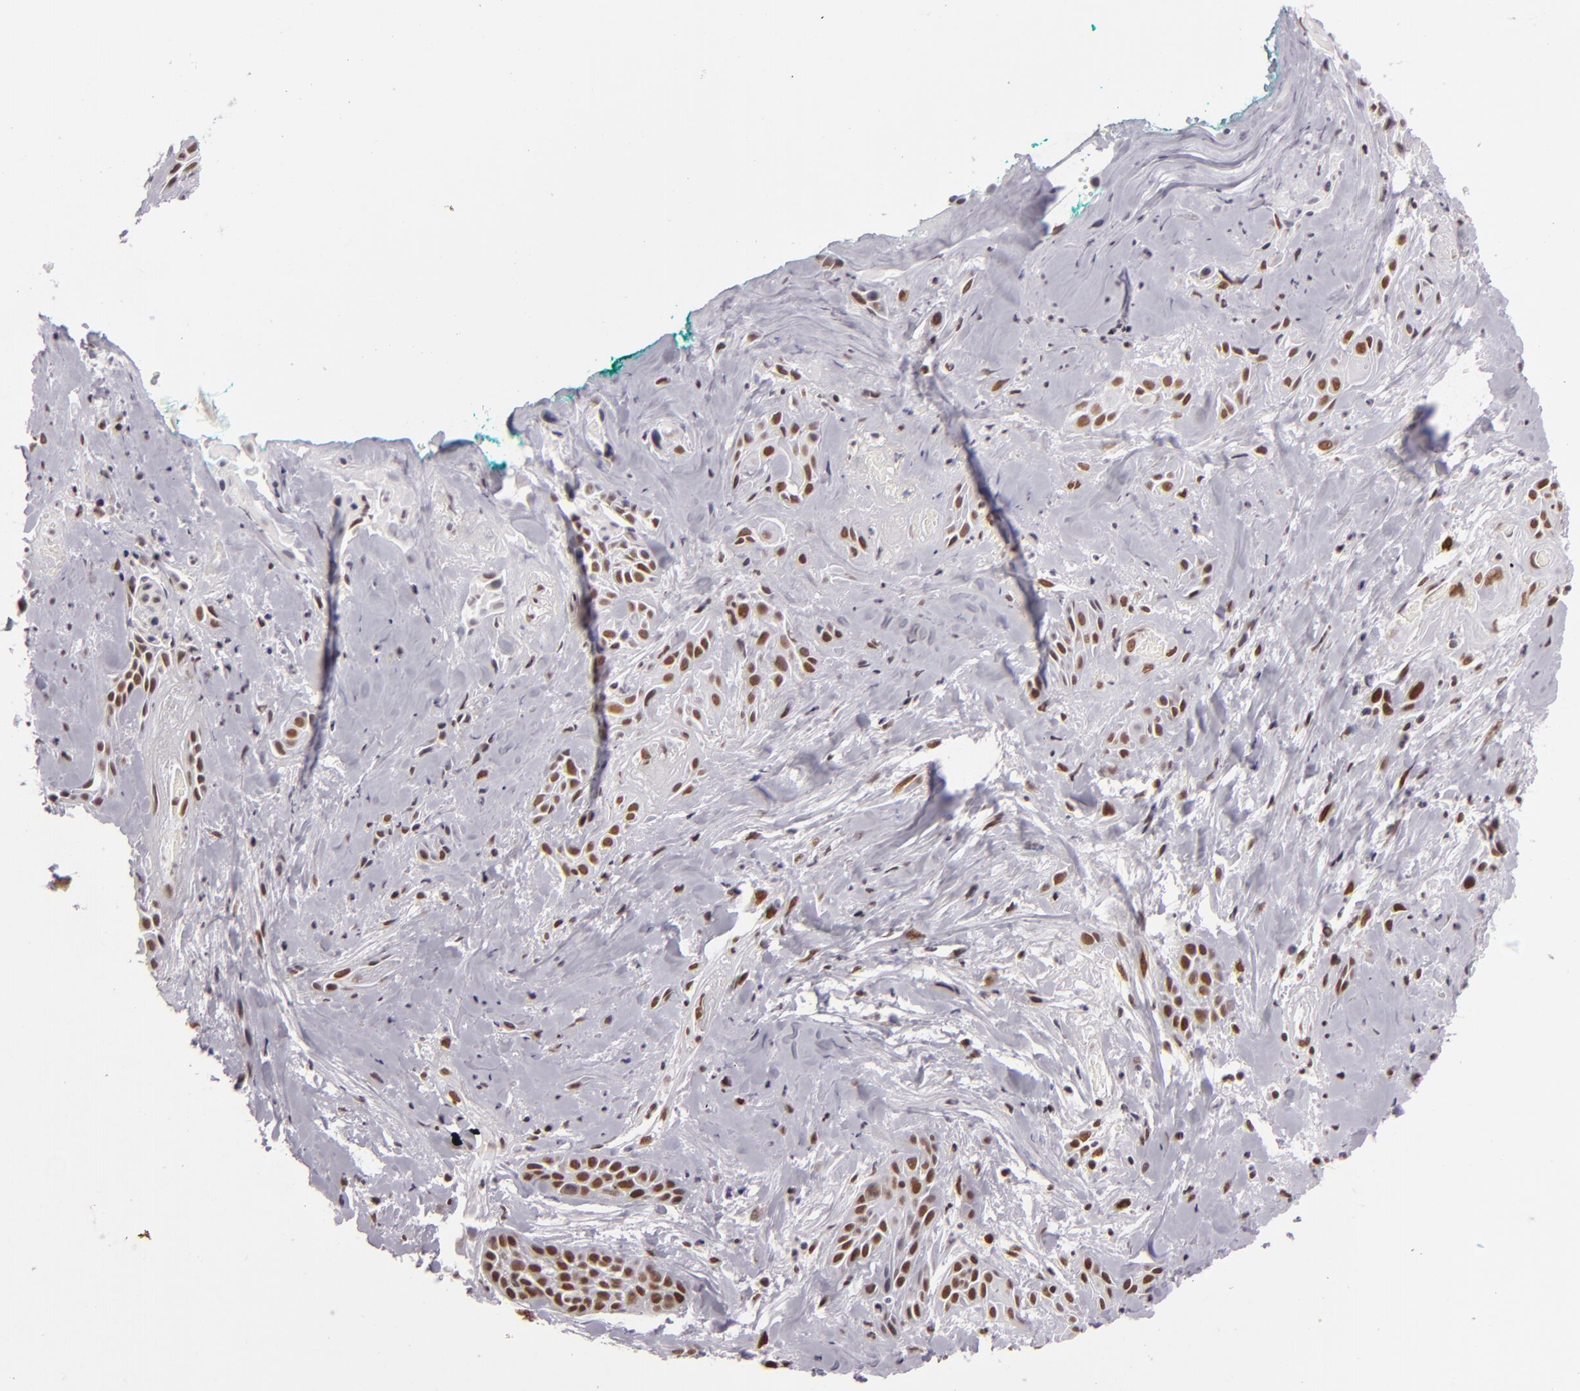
{"staining": {"intensity": "moderate", "quantity": ">75%", "location": "nuclear"}, "tissue": "skin cancer", "cell_type": "Tumor cells", "image_type": "cancer", "snomed": [{"axis": "morphology", "description": "Squamous cell carcinoma, NOS"}, {"axis": "topography", "description": "Skin"}, {"axis": "topography", "description": "Anal"}], "caption": "Brown immunohistochemical staining in squamous cell carcinoma (skin) reveals moderate nuclear positivity in approximately >75% of tumor cells.", "gene": "BRD8", "patient": {"sex": "male", "age": 64}}